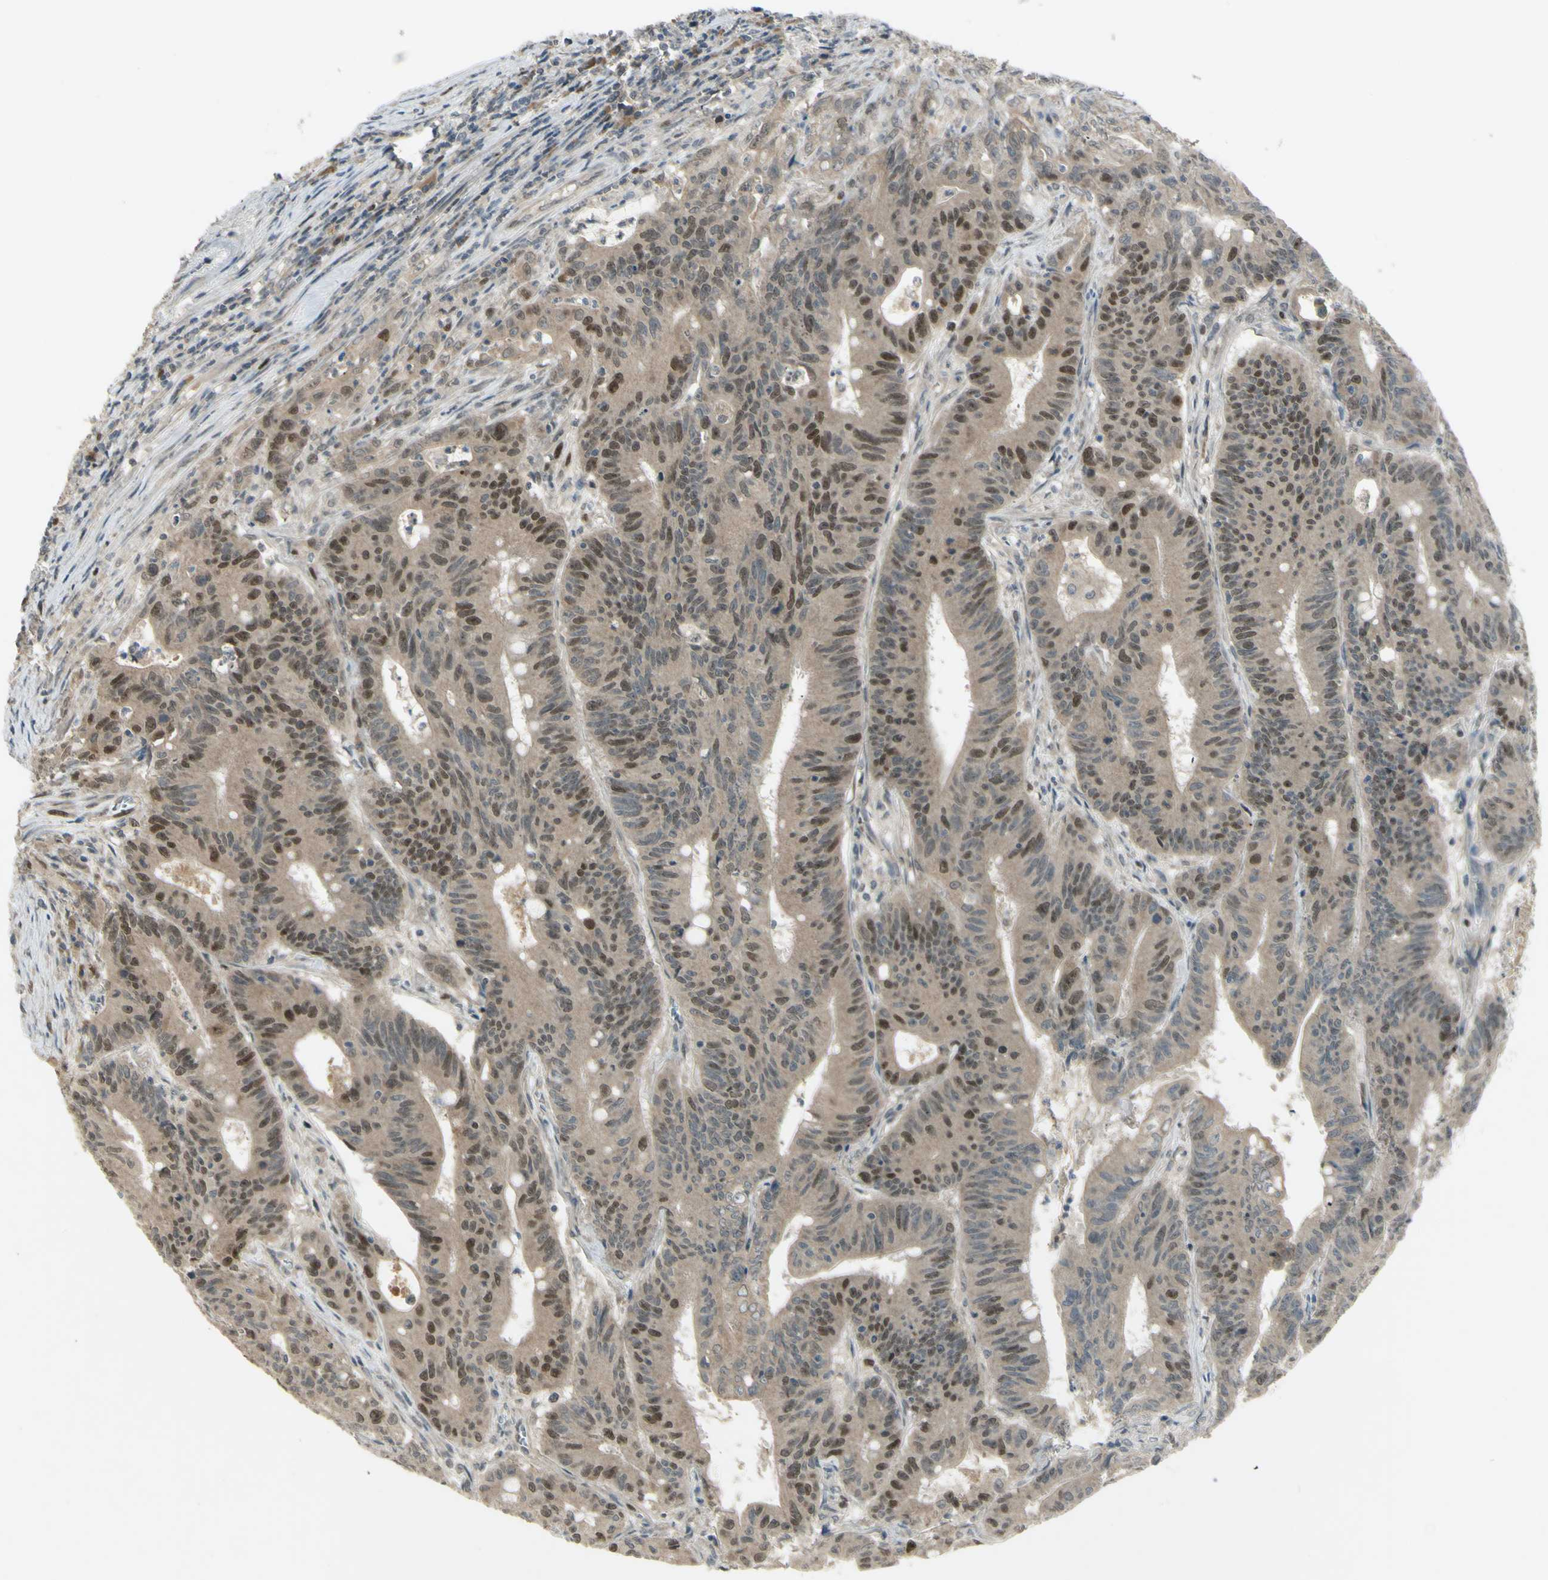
{"staining": {"intensity": "strong", "quantity": "25%-75%", "location": "nuclear"}, "tissue": "colorectal cancer", "cell_type": "Tumor cells", "image_type": "cancer", "snomed": [{"axis": "morphology", "description": "Adenocarcinoma, NOS"}, {"axis": "topography", "description": "Colon"}], "caption": "DAB (3,3'-diaminobenzidine) immunohistochemical staining of human adenocarcinoma (colorectal) demonstrates strong nuclear protein staining in approximately 25%-75% of tumor cells.", "gene": "RAD18", "patient": {"sex": "male", "age": 45}}